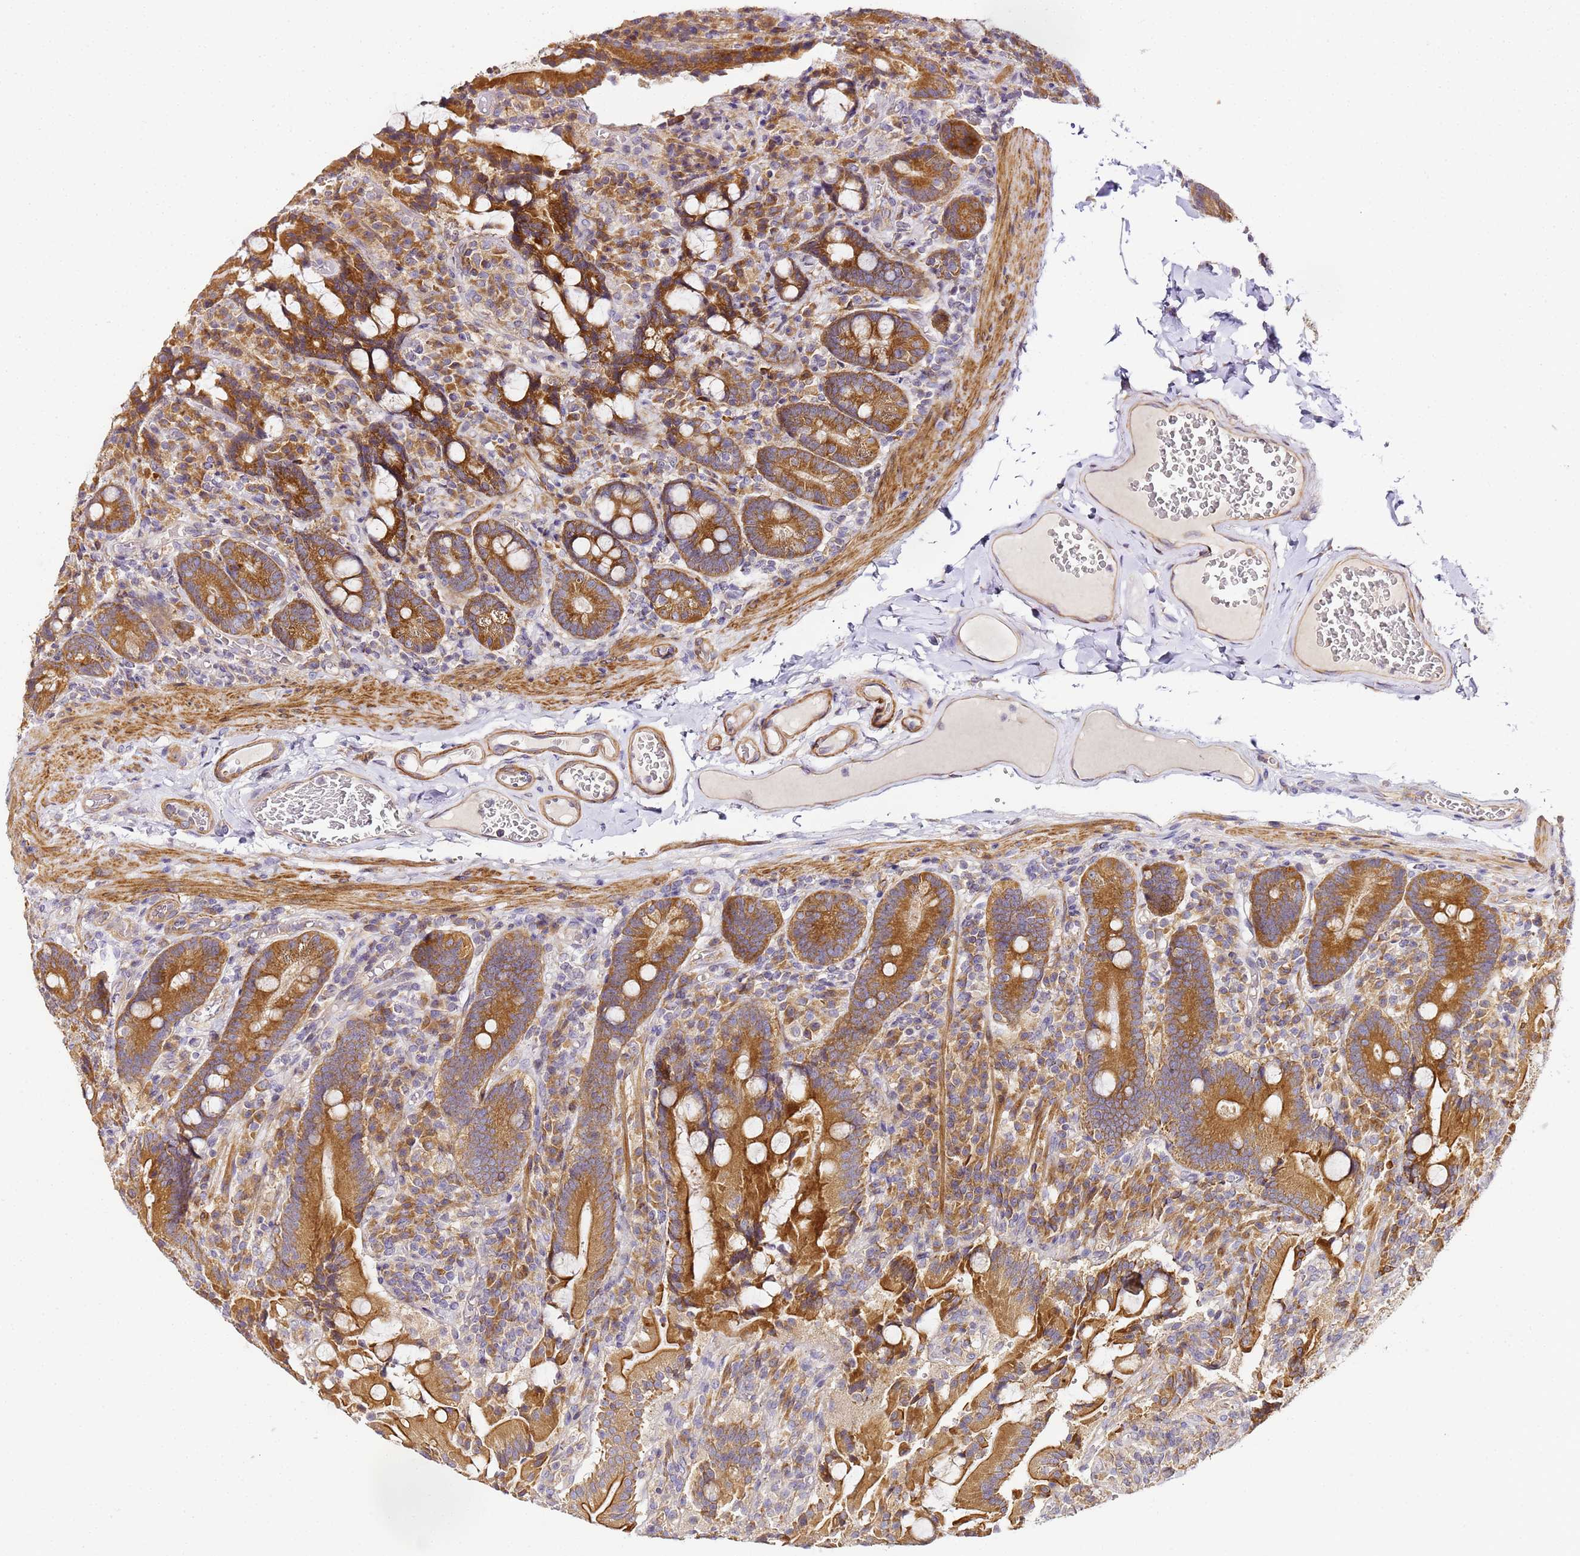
{"staining": {"intensity": "strong", "quantity": ">75%", "location": "cytoplasmic/membranous"}, "tissue": "duodenum", "cell_type": "Glandular cells", "image_type": "normal", "snomed": [{"axis": "morphology", "description": "Normal tissue, NOS"}, {"axis": "topography", "description": "Duodenum"}], "caption": "Immunohistochemical staining of benign human duodenum displays high levels of strong cytoplasmic/membranous staining in approximately >75% of glandular cells. Immunohistochemistry stains the protein in brown and the nuclei are stained blue.", "gene": "RPL13A", "patient": {"sex": "female", "age": 62}}